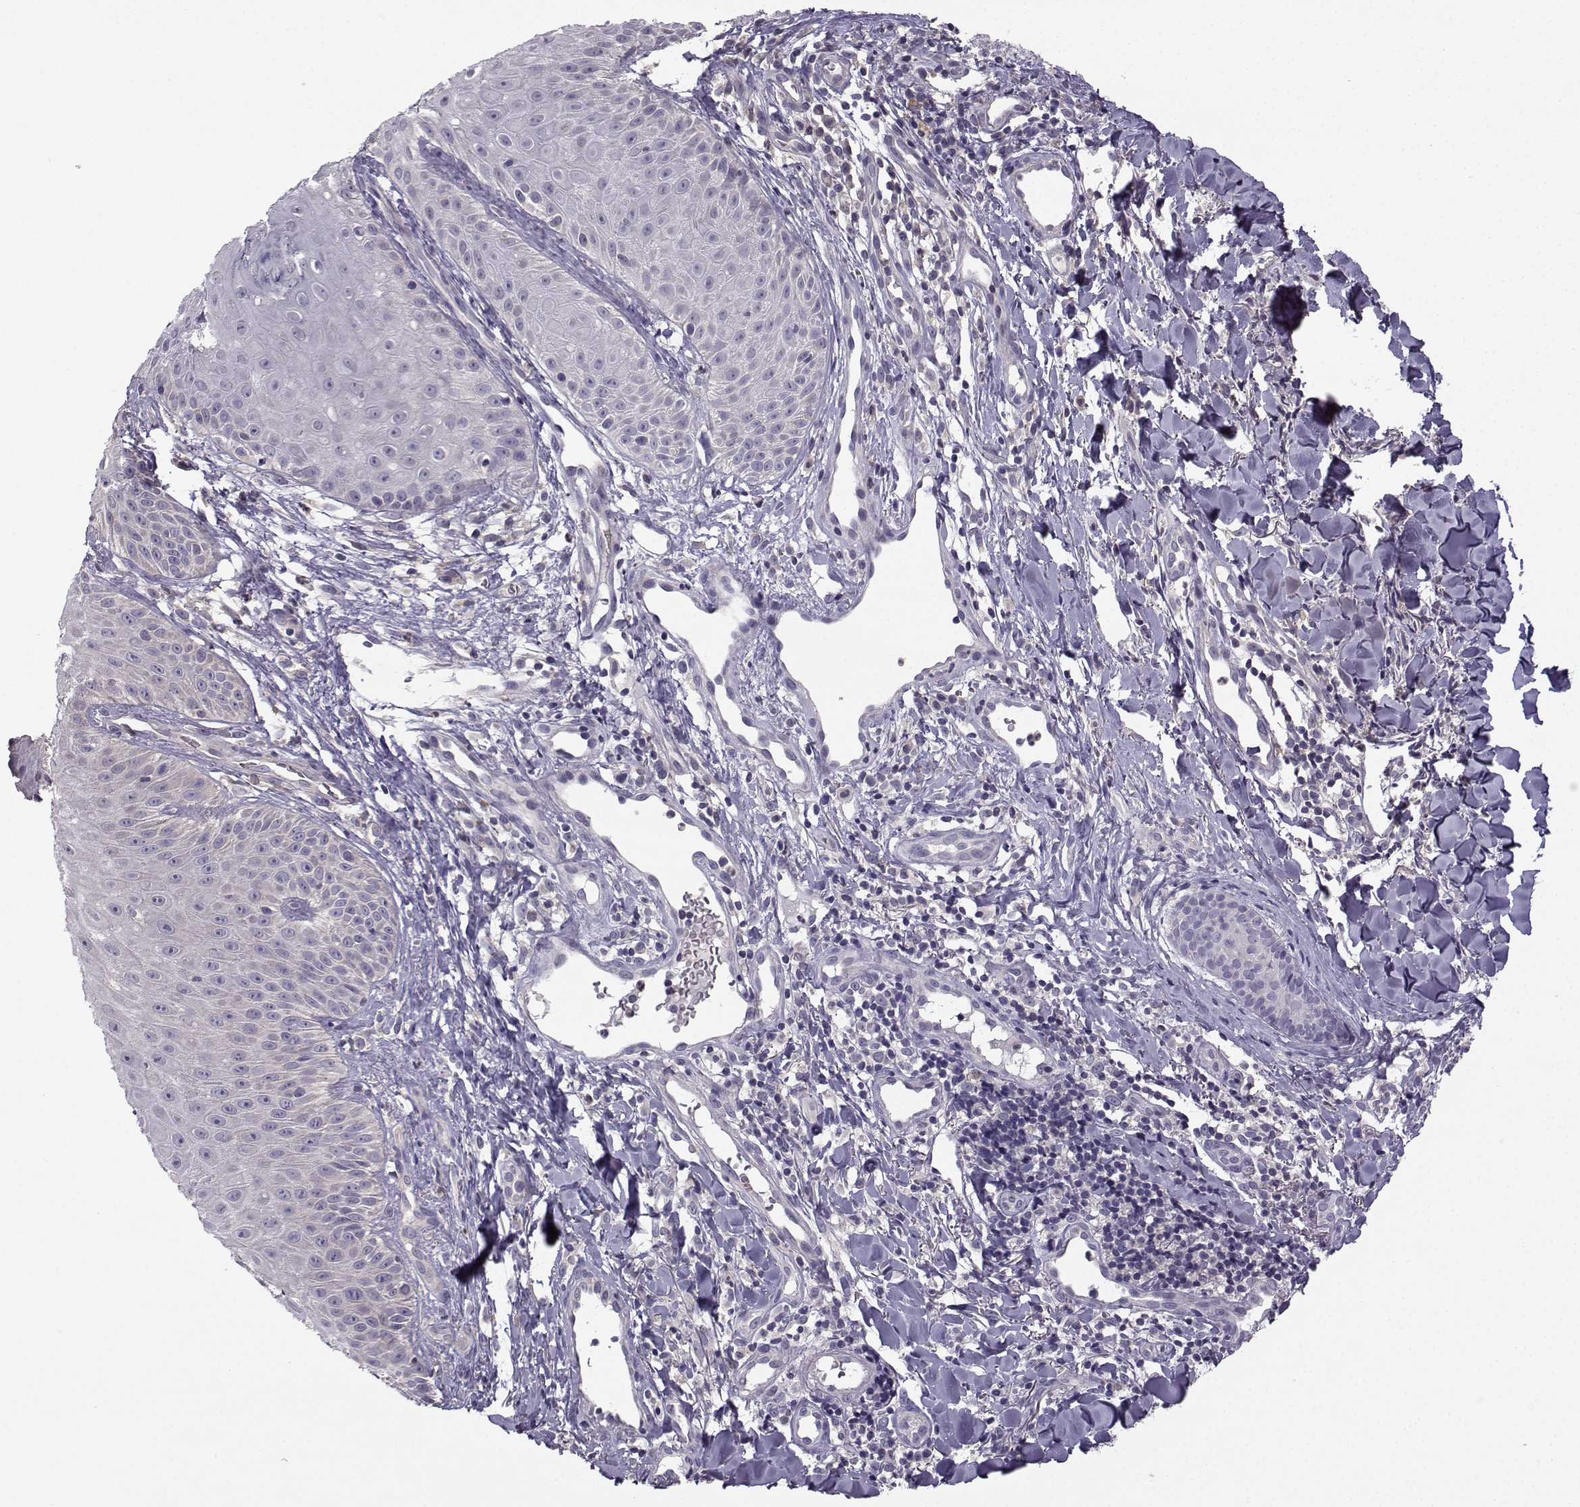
{"staining": {"intensity": "negative", "quantity": "none", "location": "none"}, "tissue": "melanoma", "cell_type": "Tumor cells", "image_type": "cancer", "snomed": [{"axis": "morphology", "description": "Malignant melanoma, NOS"}, {"axis": "topography", "description": "Skin"}], "caption": "This is an immunohistochemistry (IHC) image of human melanoma. There is no positivity in tumor cells.", "gene": "FCAMR", "patient": {"sex": "male", "age": 67}}